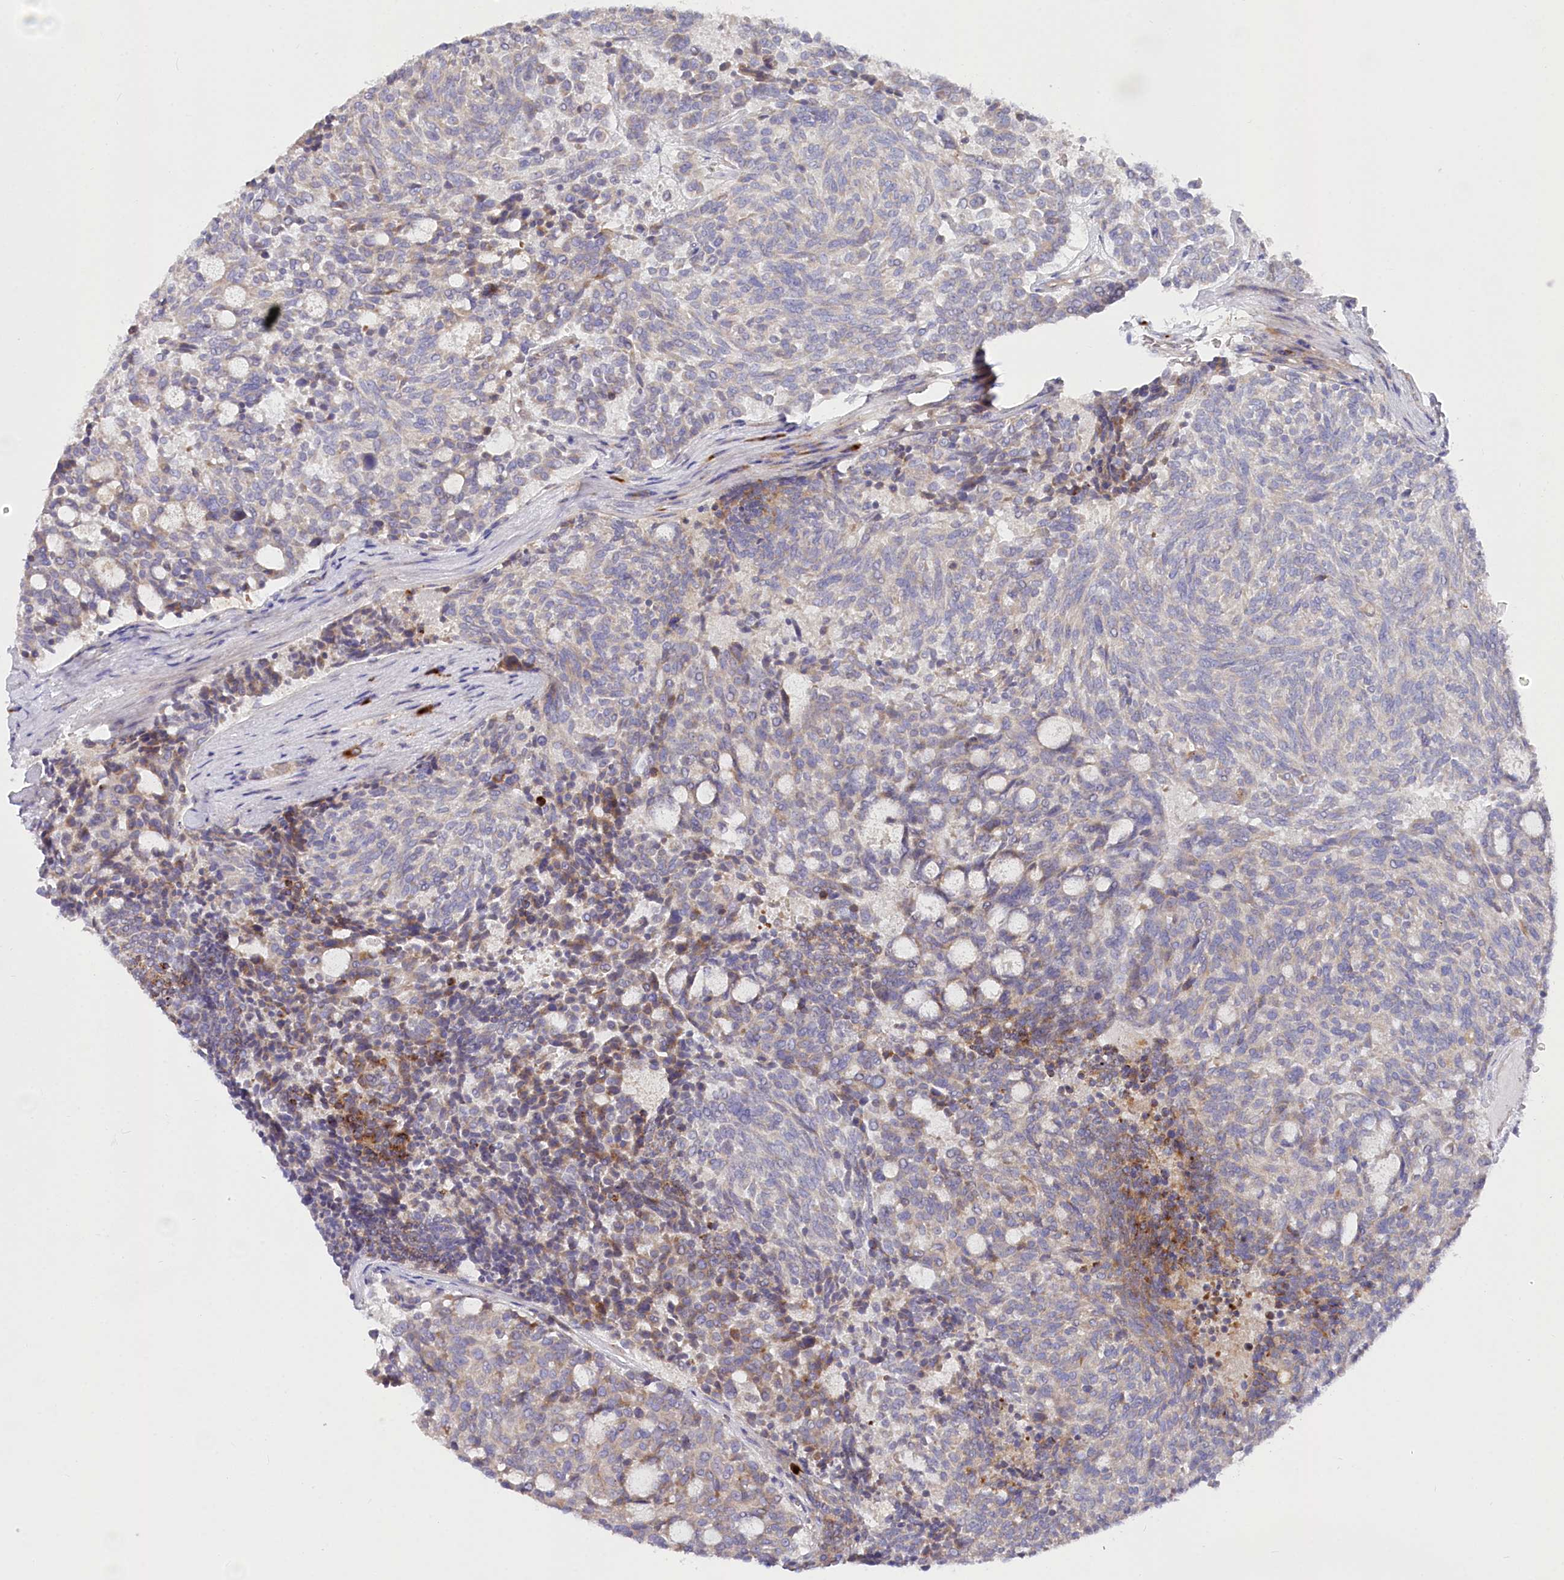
{"staining": {"intensity": "moderate", "quantity": "<25%", "location": "cytoplasmic/membranous"}, "tissue": "carcinoid", "cell_type": "Tumor cells", "image_type": "cancer", "snomed": [{"axis": "morphology", "description": "Carcinoid, malignant, NOS"}, {"axis": "topography", "description": "Pancreas"}], "caption": "Human malignant carcinoid stained for a protein (brown) demonstrates moderate cytoplasmic/membranous positive staining in about <25% of tumor cells.", "gene": "POGLUT1", "patient": {"sex": "female", "age": 54}}